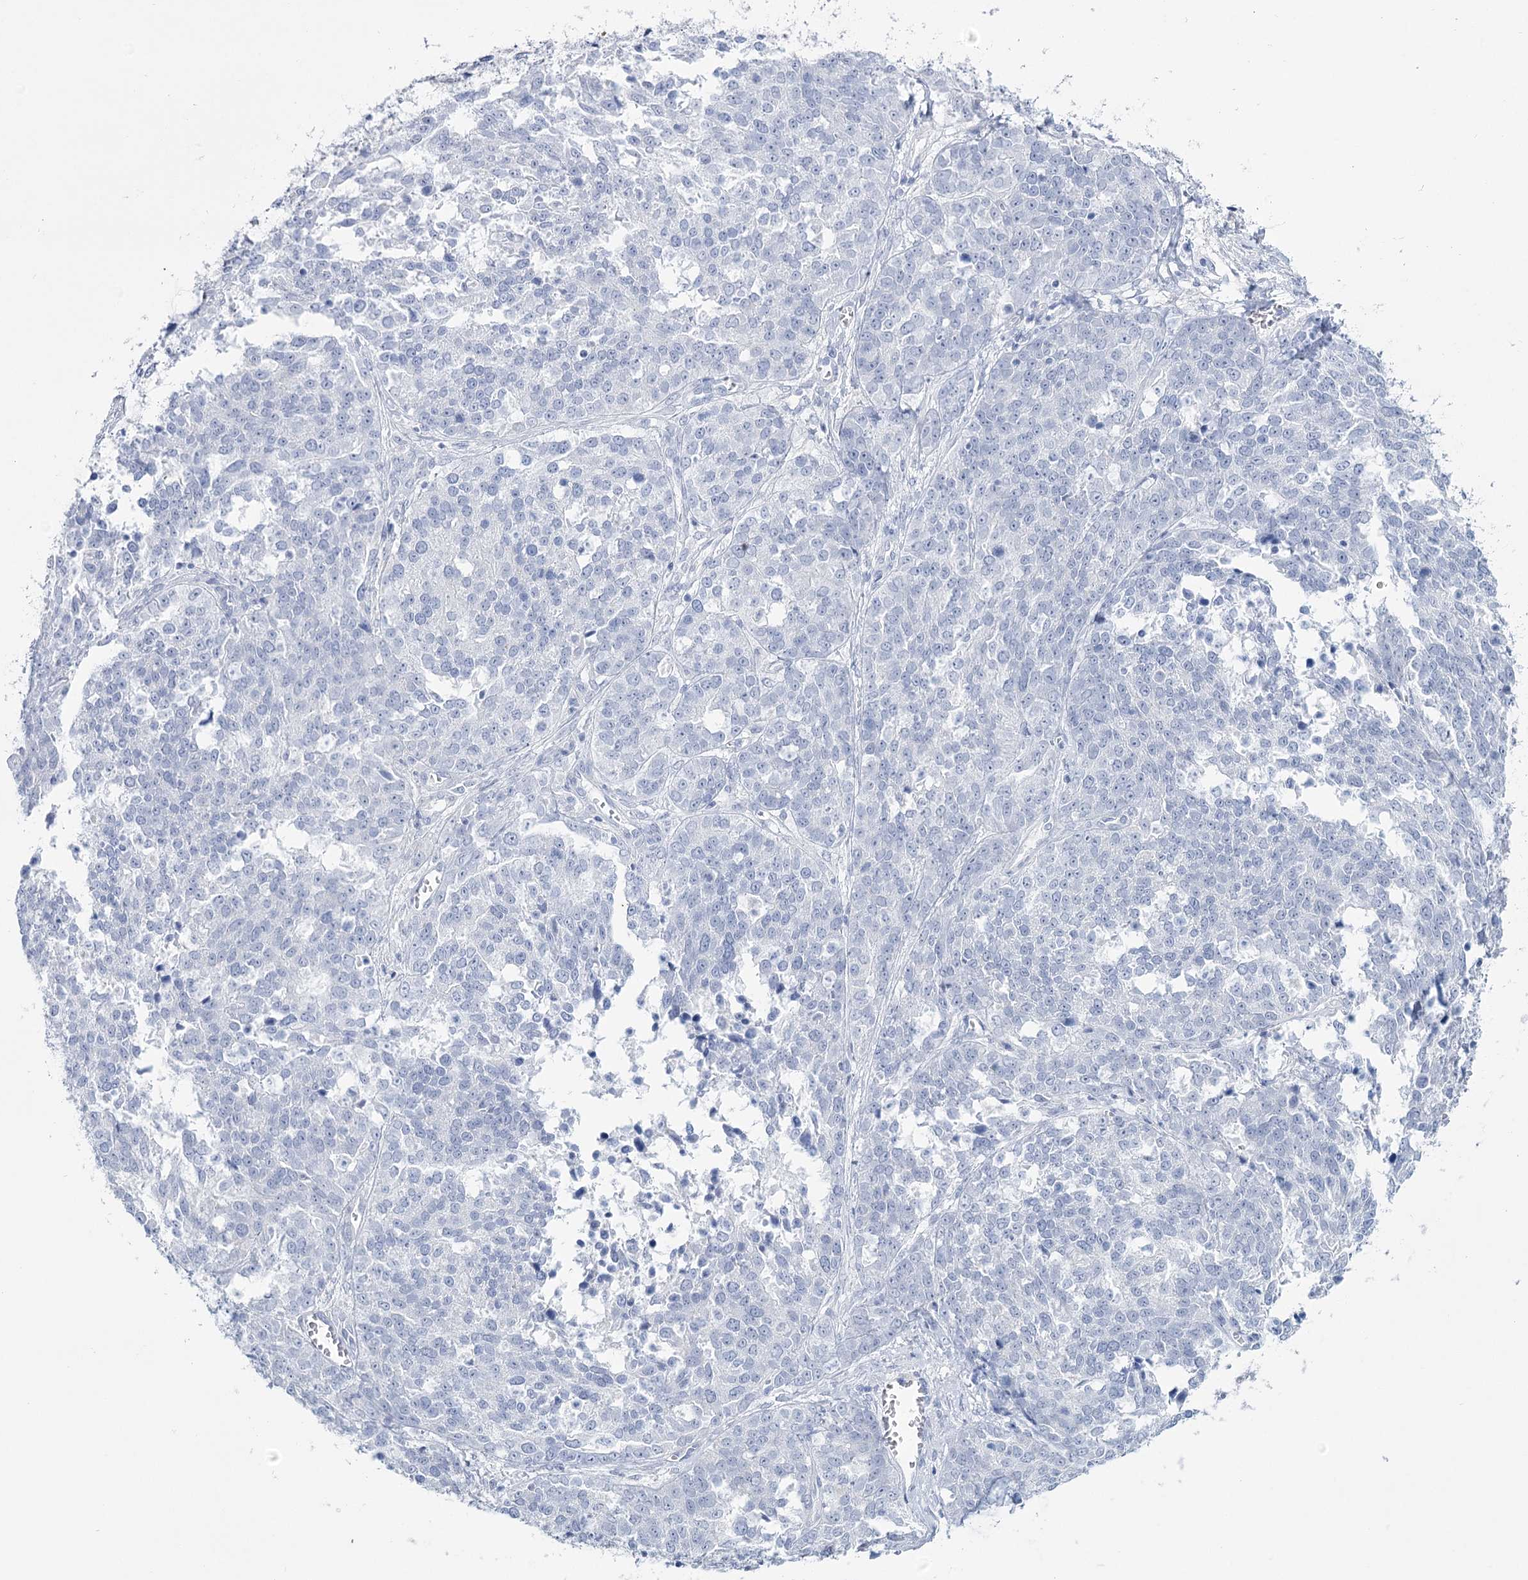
{"staining": {"intensity": "negative", "quantity": "none", "location": "none"}, "tissue": "ovarian cancer", "cell_type": "Tumor cells", "image_type": "cancer", "snomed": [{"axis": "morphology", "description": "Cystadenocarcinoma, serous, NOS"}, {"axis": "topography", "description": "Ovary"}], "caption": "A histopathology image of ovarian cancer (serous cystadenocarcinoma) stained for a protein exhibits no brown staining in tumor cells.", "gene": "CCDC88A", "patient": {"sex": "female", "age": 44}}